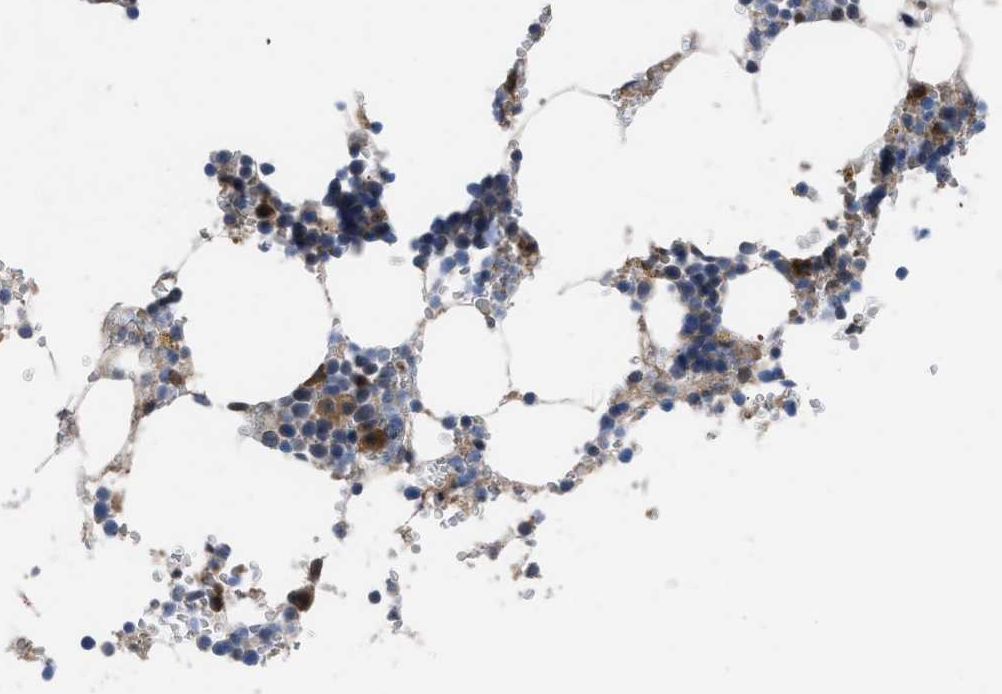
{"staining": {"intensity": "moderate", "quantity": "<25%", "location": "cytoplasmic/membranous"}, "tissue": "bone marrow", "cell_type": "Hematopoietic cells", "image_type": "normal", "snomed": [{"axis": "morphology", "description": "Normal tissue, NOS"}, {"axis": "topography", "description": "Bone marrow"}], "caption": "A photomicrograph showing moderate cytoplasmic/membranous expression in about <25% of hematopoietic cells in unremarkable bone marrow, as visualized by brown immunohistochemical staining.", "gene": "IL17RE", "patient": {"sex": "male", "age": 70}}